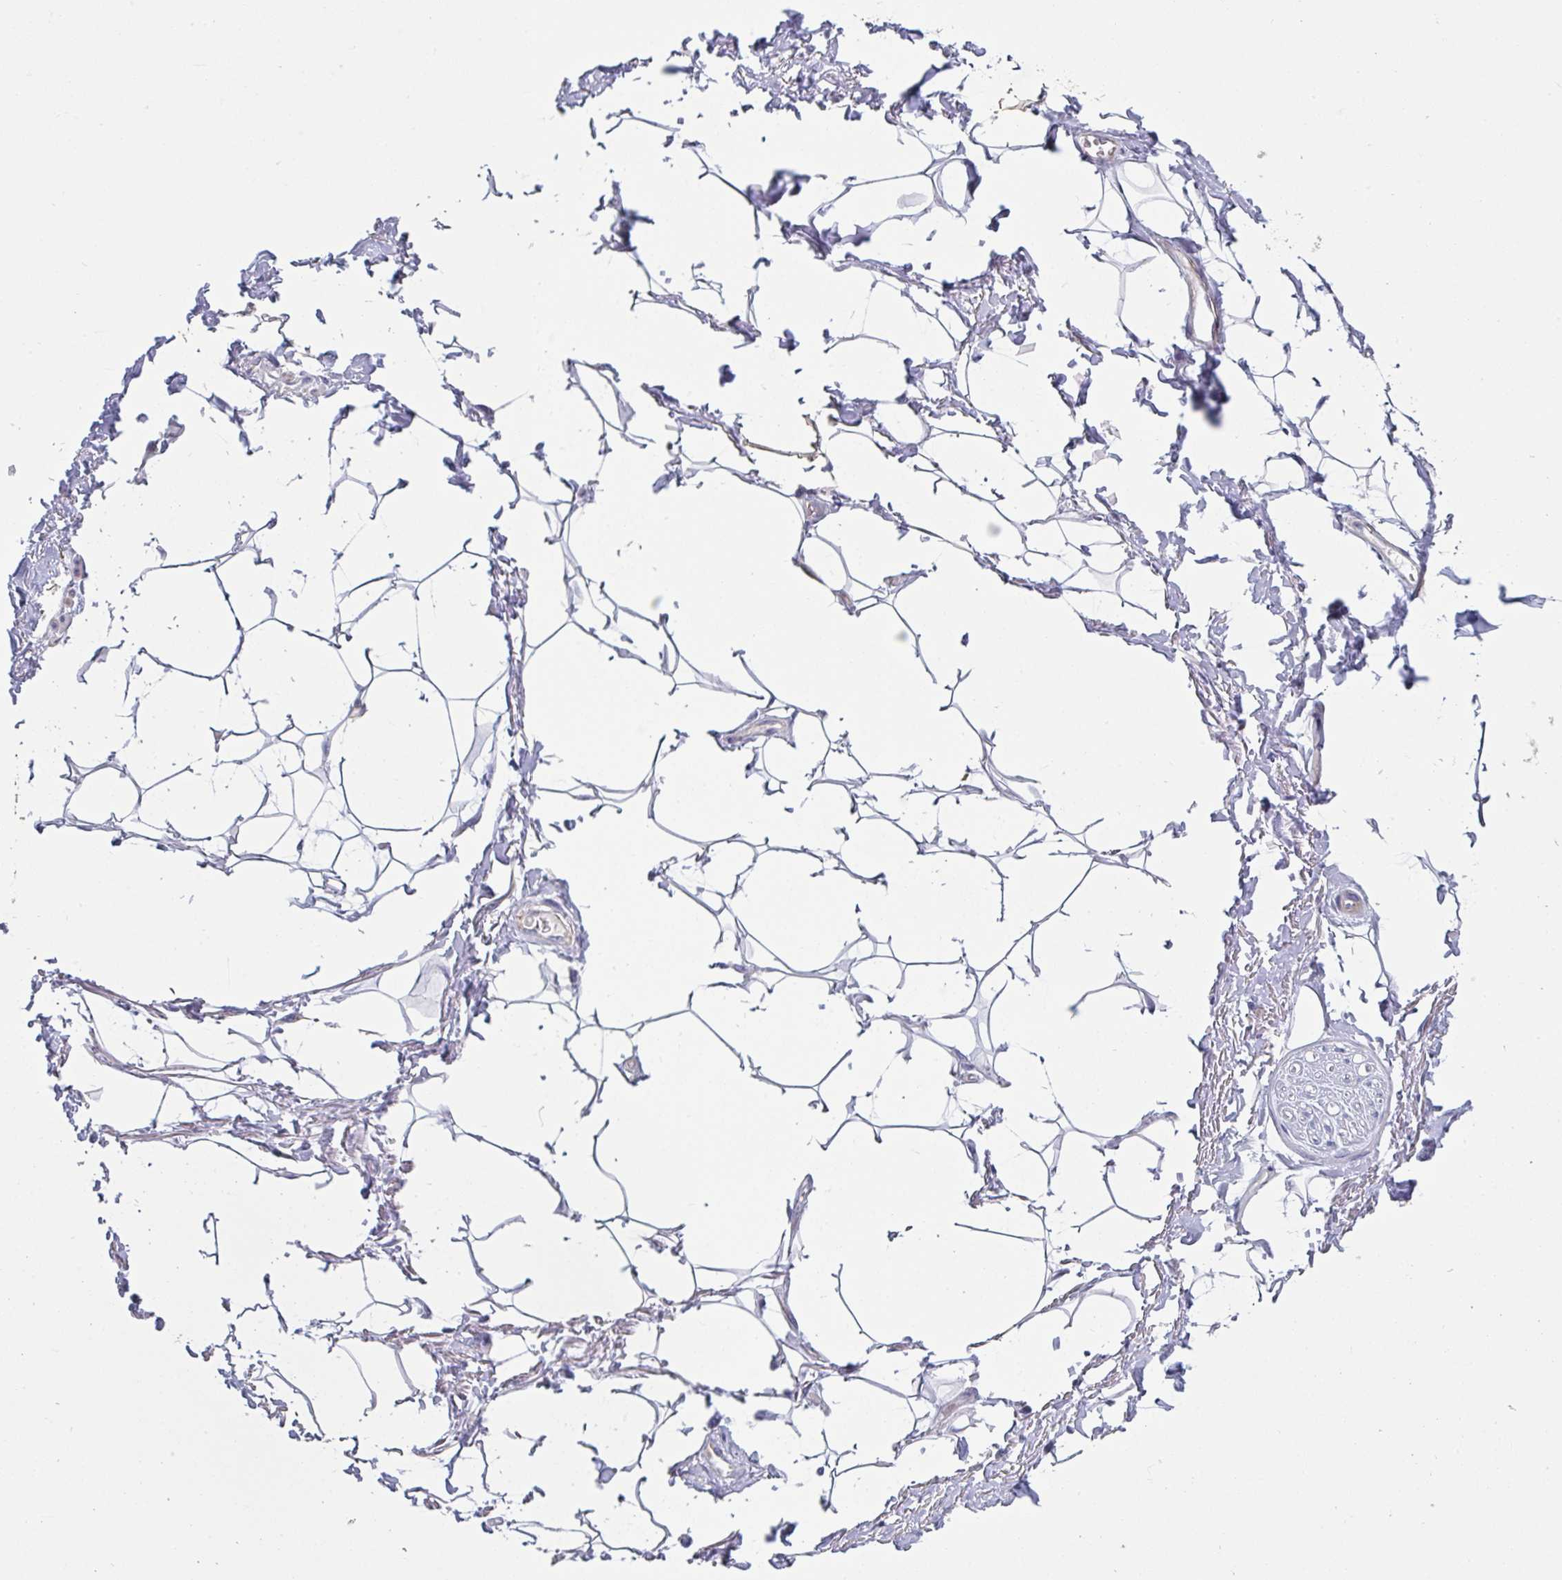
{"staining": {"intensity": "negative", "quantity": "none", "location": "none"}, "tissue": "adipose tissue", "cell_type": "Adipocytes", "image_type": "normal", "snomed": [{"axis": "morphology", "description": "Normal tissue, NOS"}, {"axis": "topography", "description": "Peripheral nerve tissue"}], "caption": "An image of adipose tissue stained for a protein shows no brown staining in adipocytes. The staining was performed using DAB to visualize the protein expression in brown, while the nuclei were stained in blue with hematoxylin (Magnification: 20x).", "gene": "OR5P3", "patient": {"sex": "male", "age": 51}}